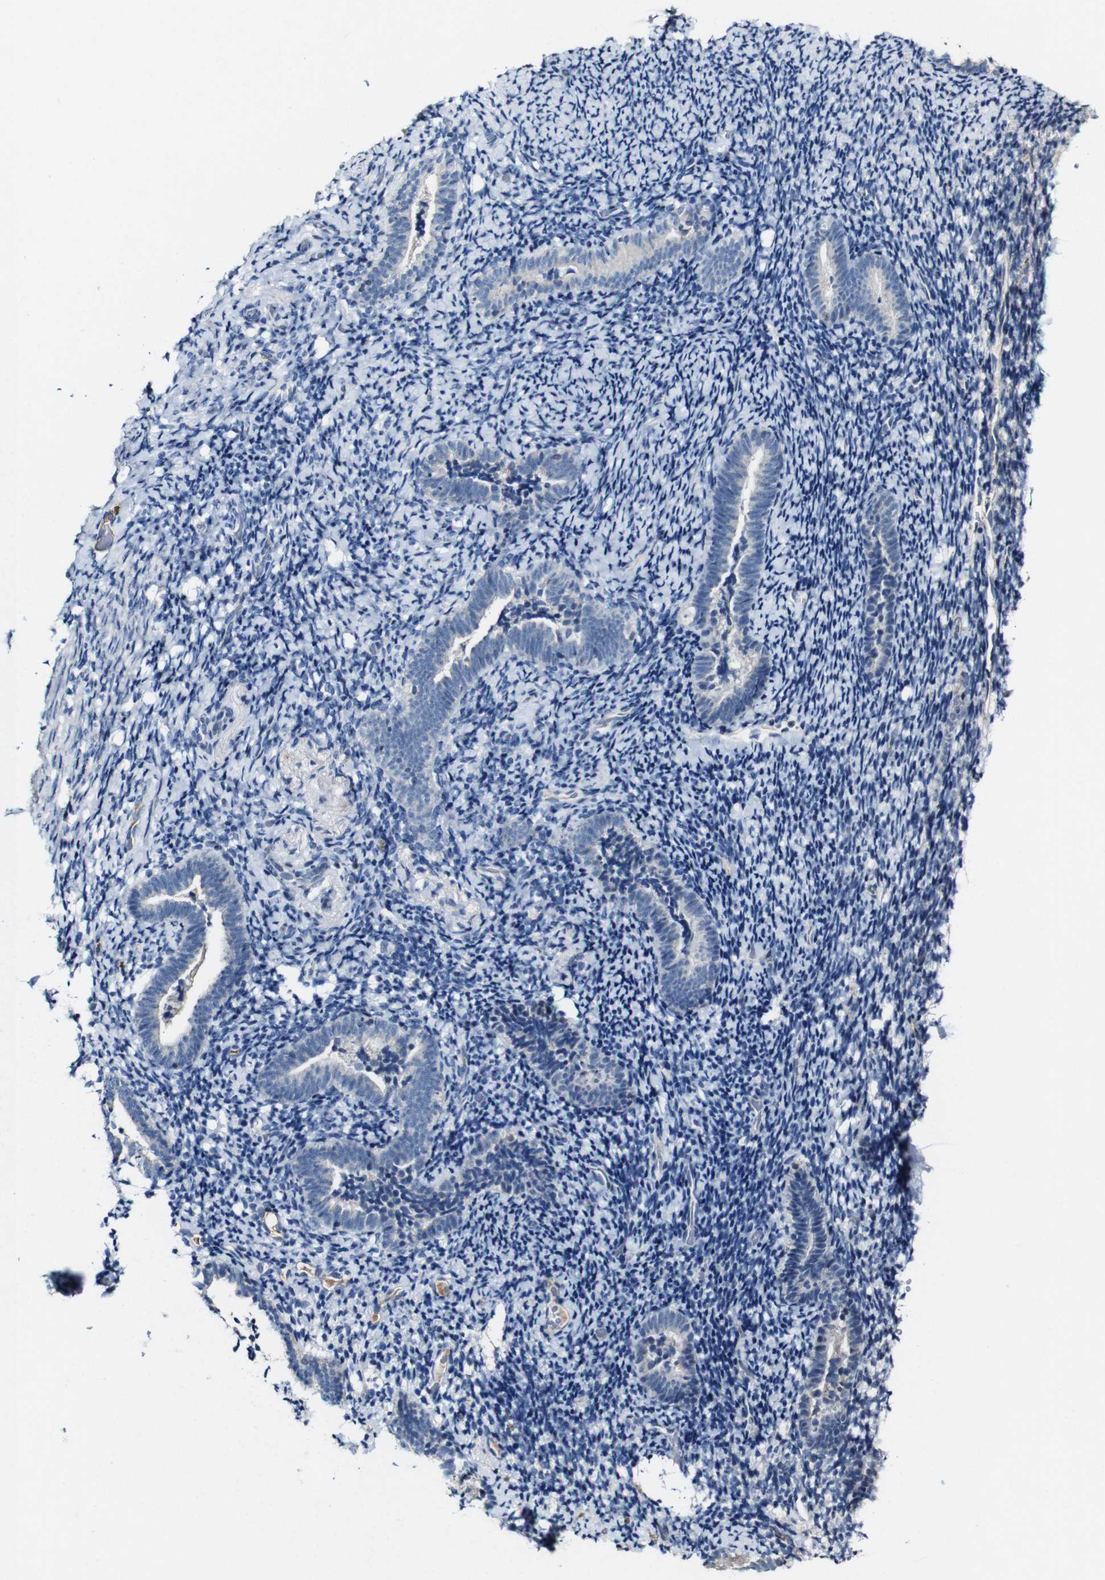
{"staining": {"intensity": "negative", "quantity": "none", "location": "none"}, "tissue": "endometrium", "cell_type": "Cells in endometrial stroma", "image_type": "normal", "snomed": [{"axis": "morphology", "description": "Normal tissue, NOS"}, {"axis": "topography", "description": "Endometrium"}], "caption": "Immunohistochemistry histopathology image of unremarkable endometrium stained for a protein (brown), which displays no expression in cells in endometrial stroma. (Brightfield microscopy of DAB (3,3'-diaminobenzidine) IHC at high magnification).", "gene": "GRAMD1A", "patient": {"sex": "female", "age": 51}}